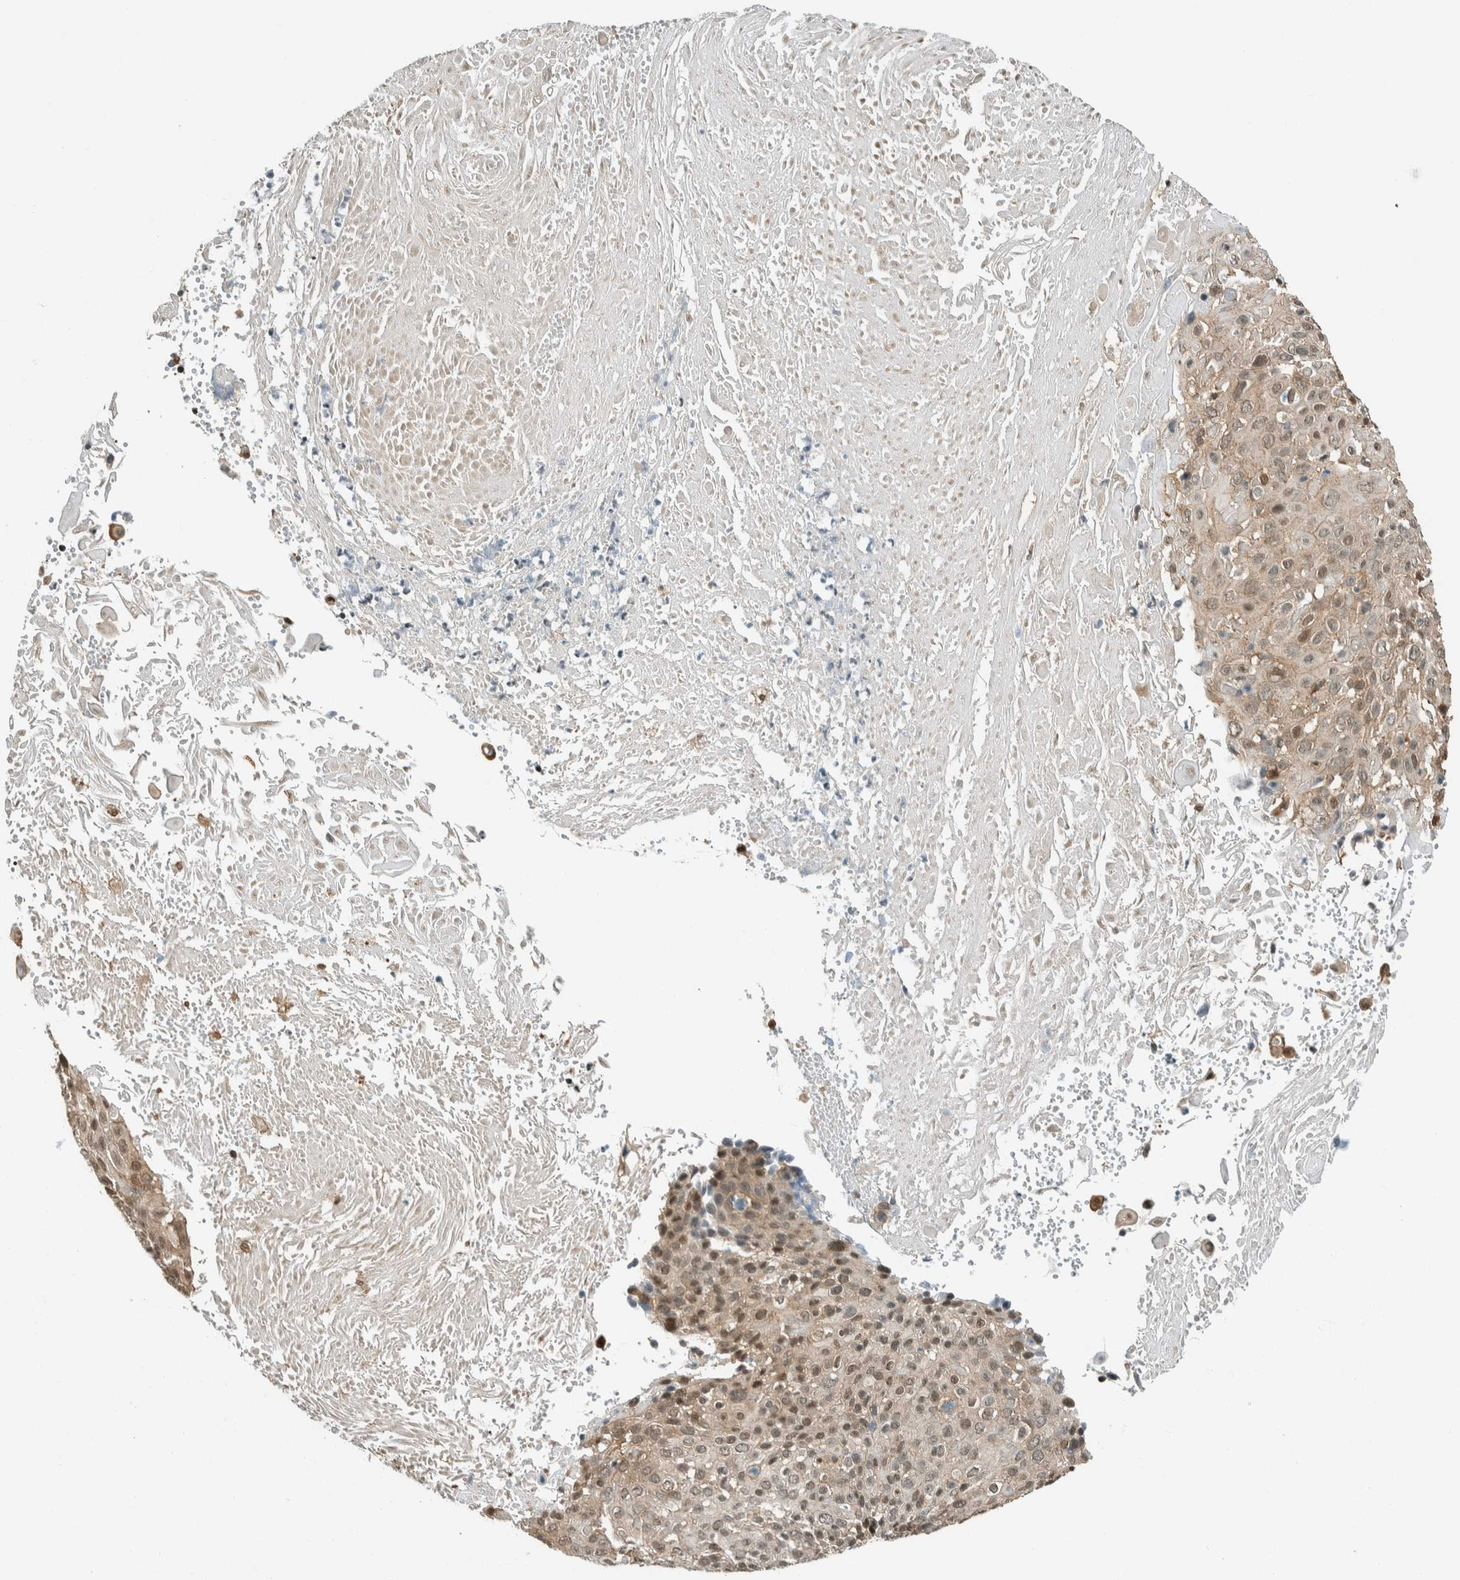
{"staining": {"intensity": "weak", "quantity": "25%-75%", "location": "cytoplasmic/membranous,nuclear"}, "tissue": "cervical cancer", "cell_type": "Tumor cells", "image_type": "cancer", "snomed": [{"axis": "morphology", "description": "Squamous cell carcinoma, NOS"}, {"axis": "topography", "description": "Cervix"}], "caption": "Tumor cells demonstrate low levels of weak cytoplasmic/membranous and nuclear expression in approximately 25%-75% of cells in human squamous cell carcinoma (cervical). Ihc stains the protein in brown and the nuclei are stained blue.", "gene": "NIBAN2", "patient": {"sex": "female", "age": 74}}